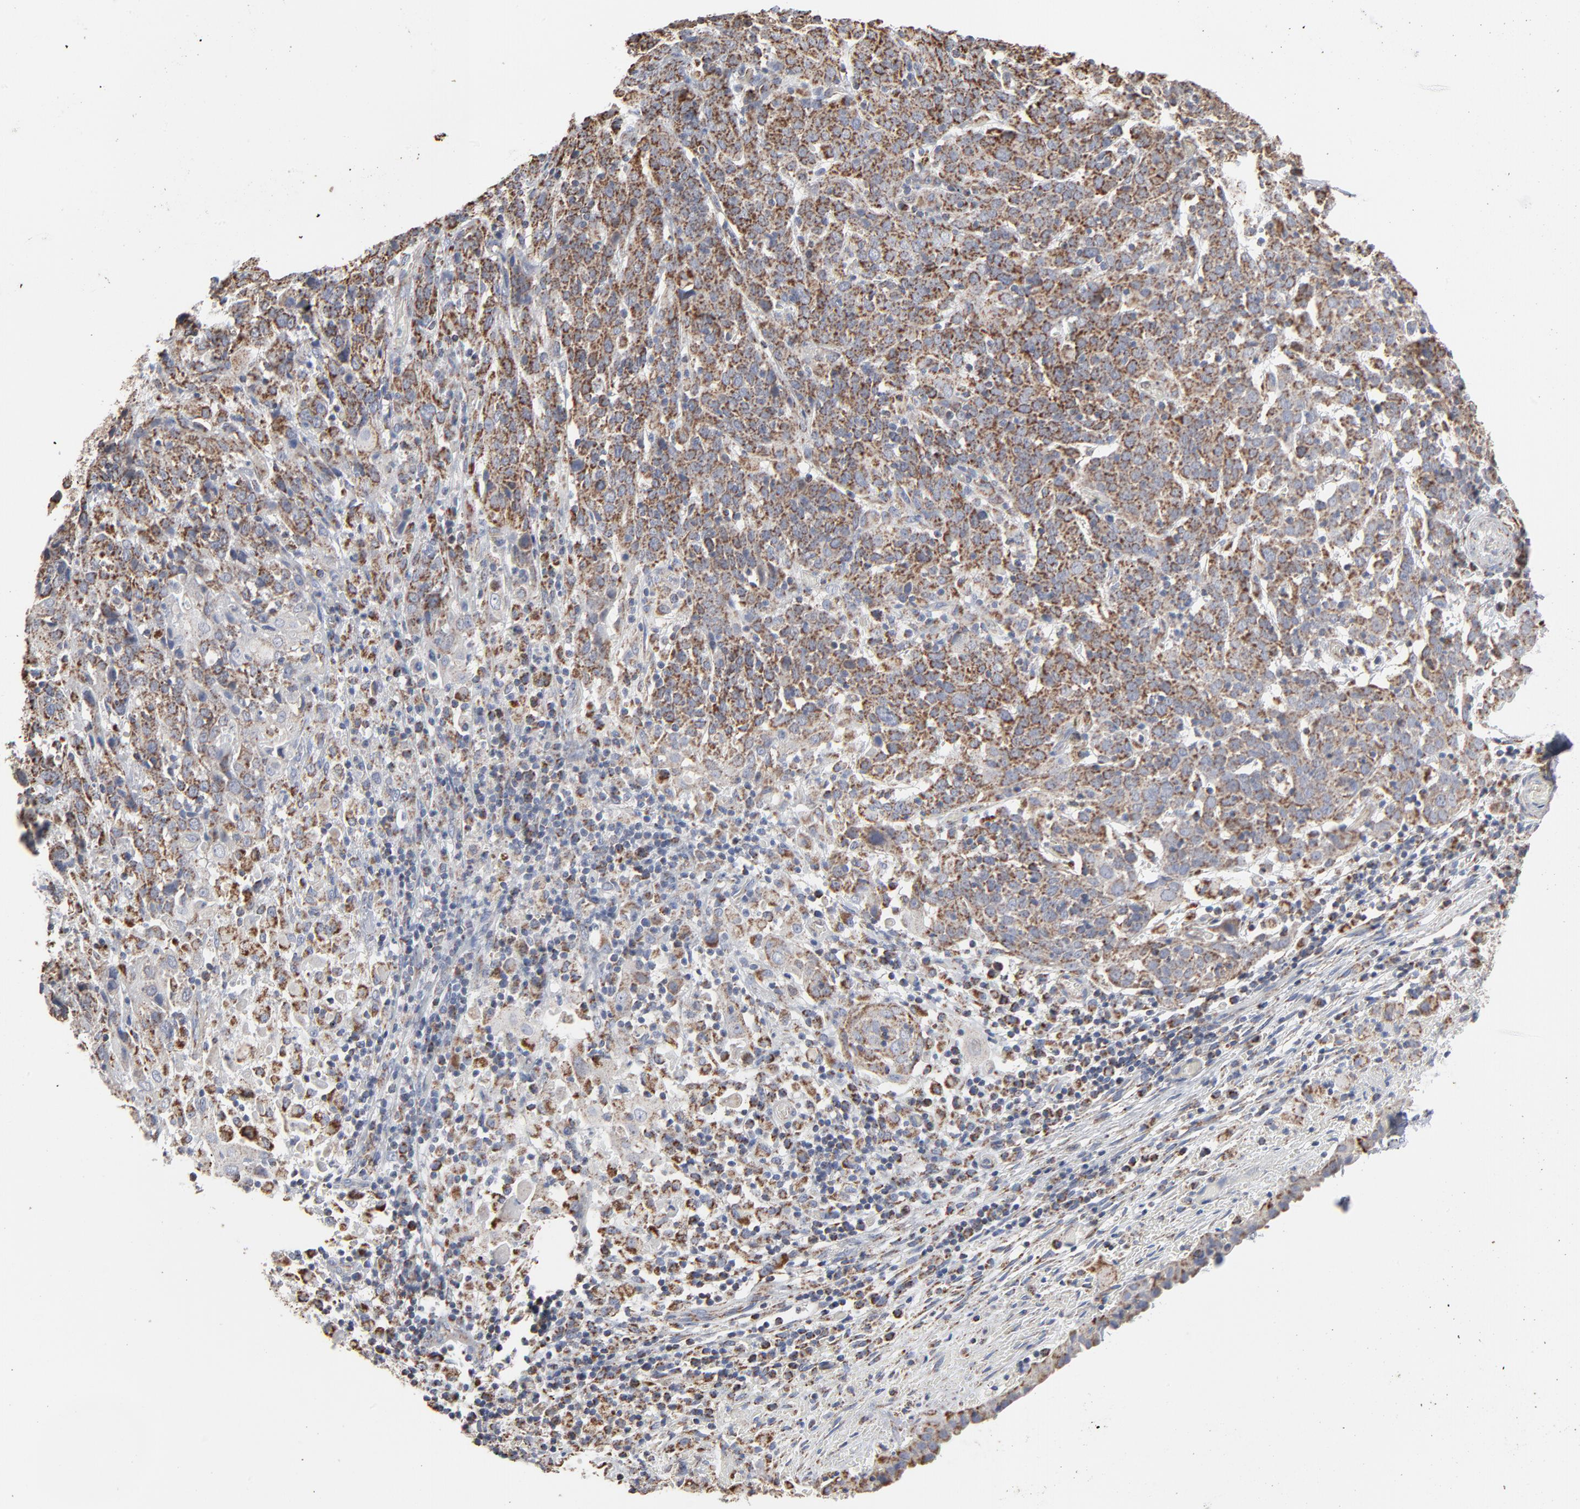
{"staining": {"intensity": "strong", "quantity": ">75%", "location": "cytoplasmic/membranous"}, "tissue": "cervical cancer", "cell_type": "Tumor cells", "image_type": "cancer", "snomed": [{"axis": "morphology", "description": "Normal tissue, NOS"}, {"axis": "morphology", "description": "Squamous cell carcinoma, NOS"}, {"axis": "topography", "description": "Cervix"}], "caption": "Immunohistochemical staining of human squamous cell carcinoma (cervical) demonstrates strong cytoplasmic/membranous protein positivity in approximately >75% of tumor cells.", "gene": "UQCRC1", "patient": {"sex": "female", "age": 67}}